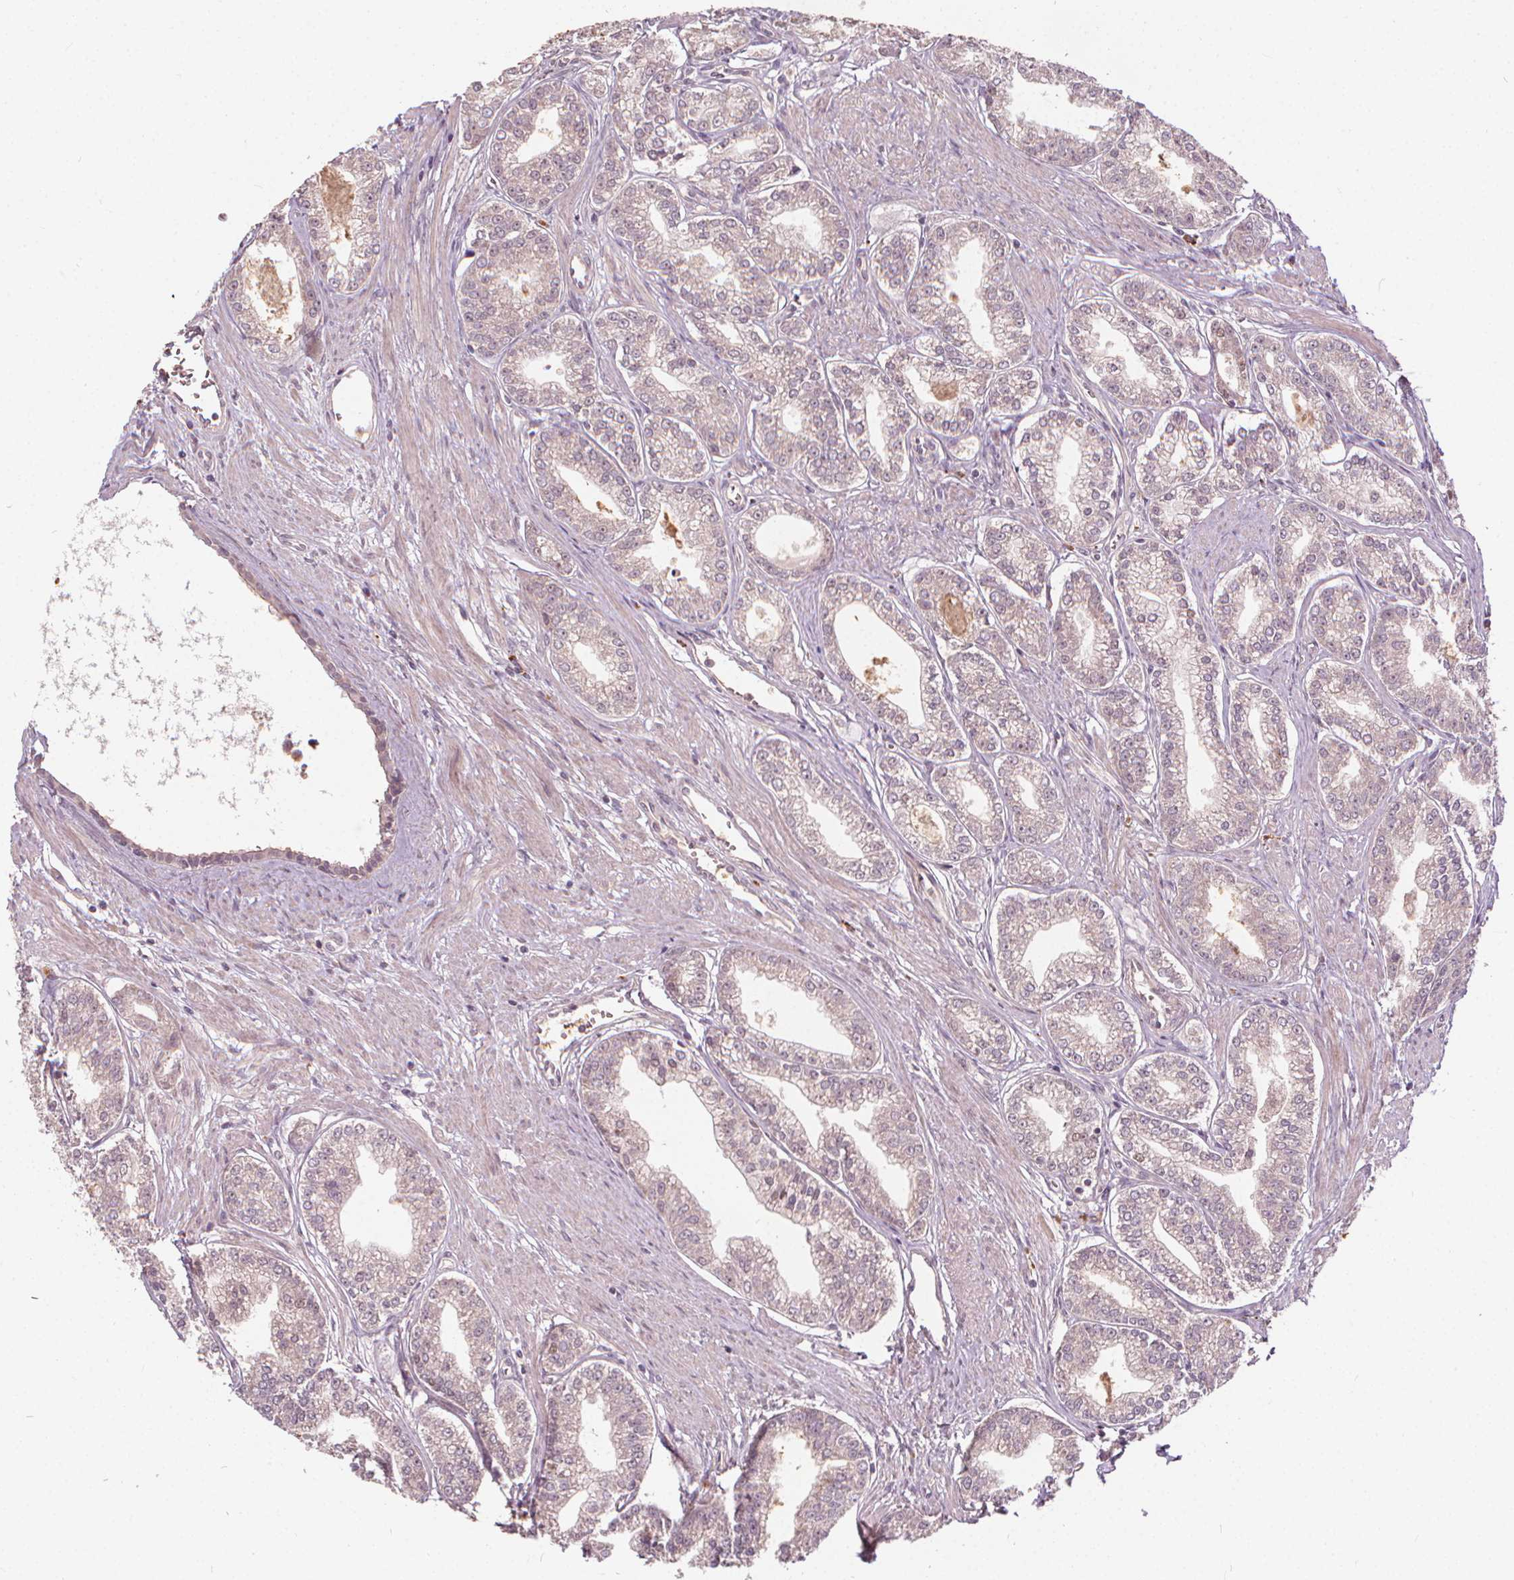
{"staining": {"intensity": "weak", "quantity": "<25%", "location": "cytoplasmic/membranous"}, "tissue": "prostate cancer", "cell_type": "Tumor cells", "image_type": "cancer", "snomed": [{"axis": "morphology", "description": "Adenocarcinoma, NOS"}, {"axis": "topography", "description": "Prostate"}], "caption": "This is a image of immunohistochemistry (IHC) staining of adenocarcinoma (prostate), which shows no staining in tumor cells. (Immunohistochemistry (ihc), brightfield microscopy, high magnification).", "gene": "IPO13", "patient": {"sex": "male", "age": 71}}